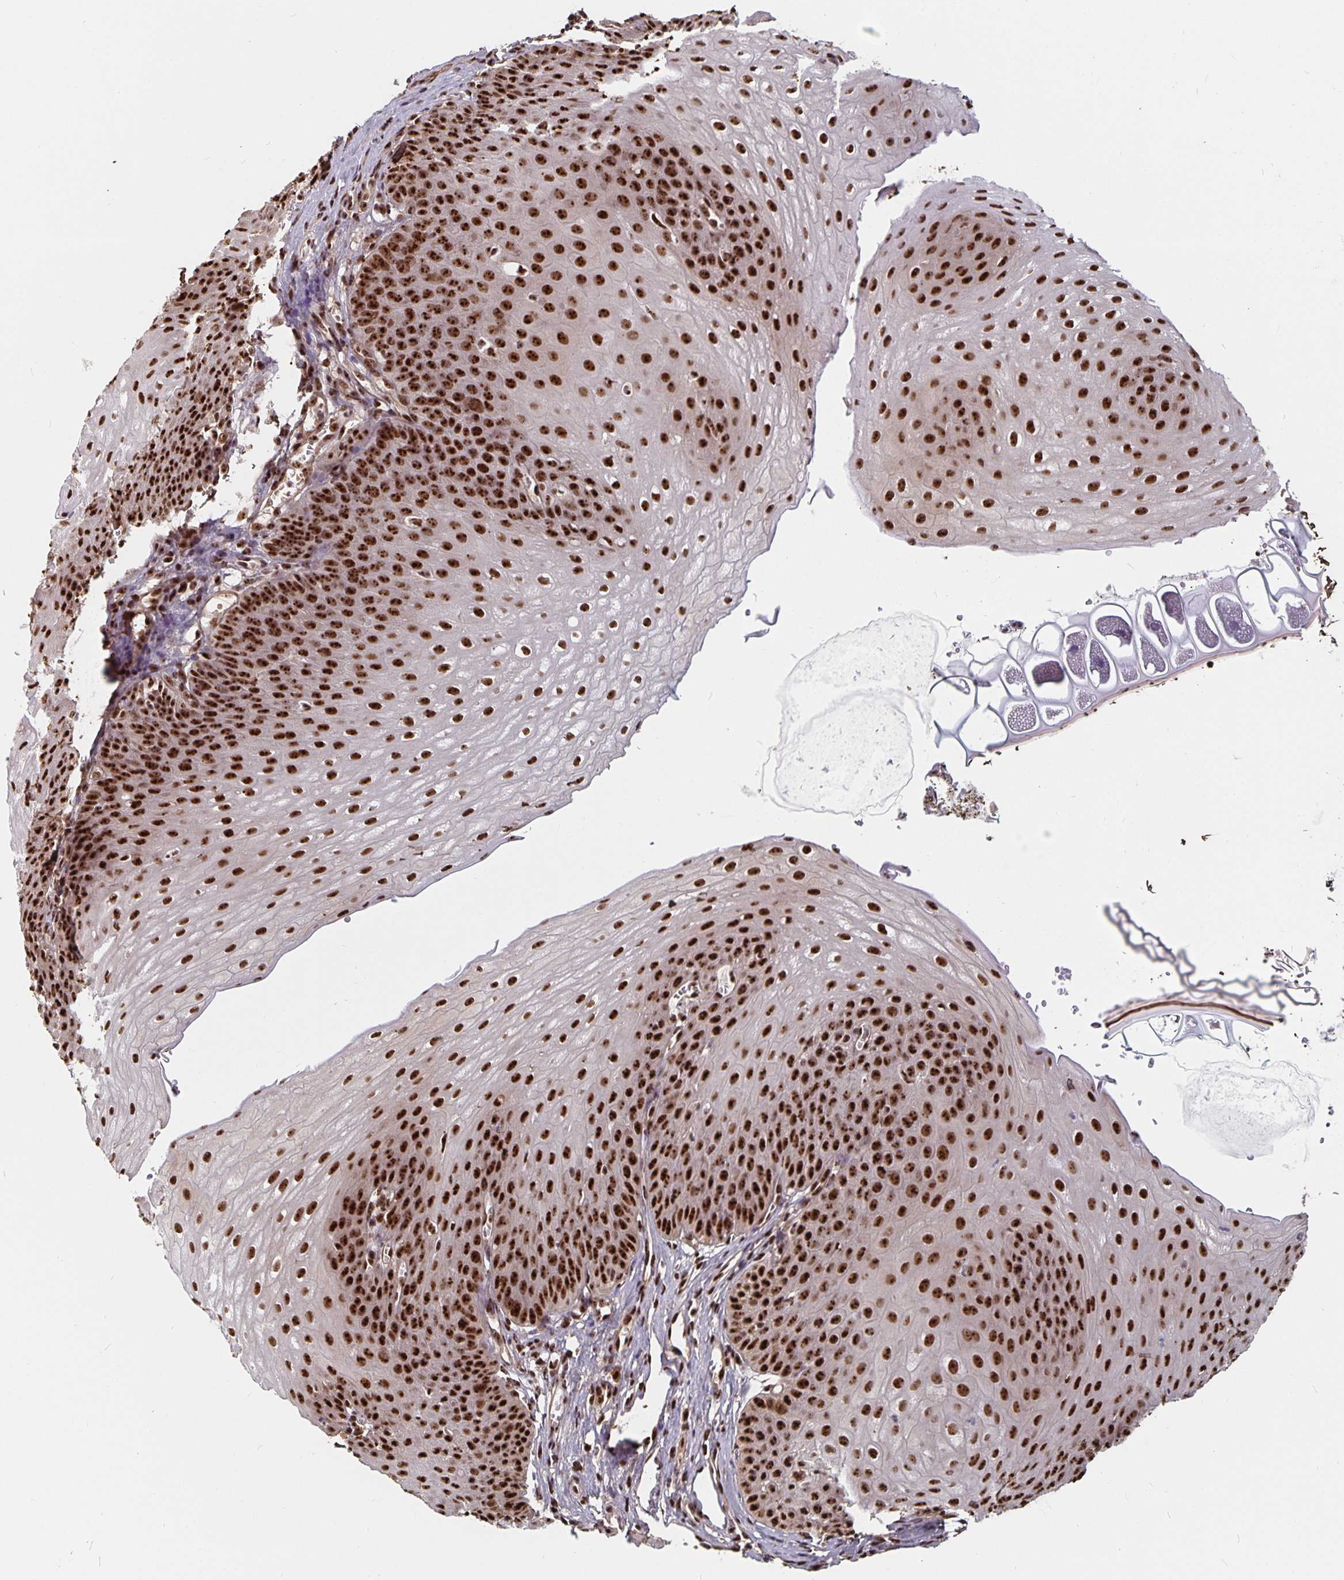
{"staining": {"intensity": "strong", "quantity": ">75%", "location": "nuclear"}, "tissue": "esophagus", "cell_type": "Squamous epithelial cells", "image_type": "normal", "snomed": [{"axis": "morphology", "description": "Normal tissue, NOS"}, {"axis": "topography", "description": "Esophagus"}], "caption": "Immunohistochemical staining of unremarkable esophagus exhibits strong nuclear protein expression in about >75% of squamous epithelial cells. The protein of interest is stained brown, and the nuclei are stained in blue (DAB (3,3'-diaminobenzidine) IHC with brightfield microscopy, high magnification).", "gene": "LAS1L", "patient": {"sex": "male", "age": 71}}